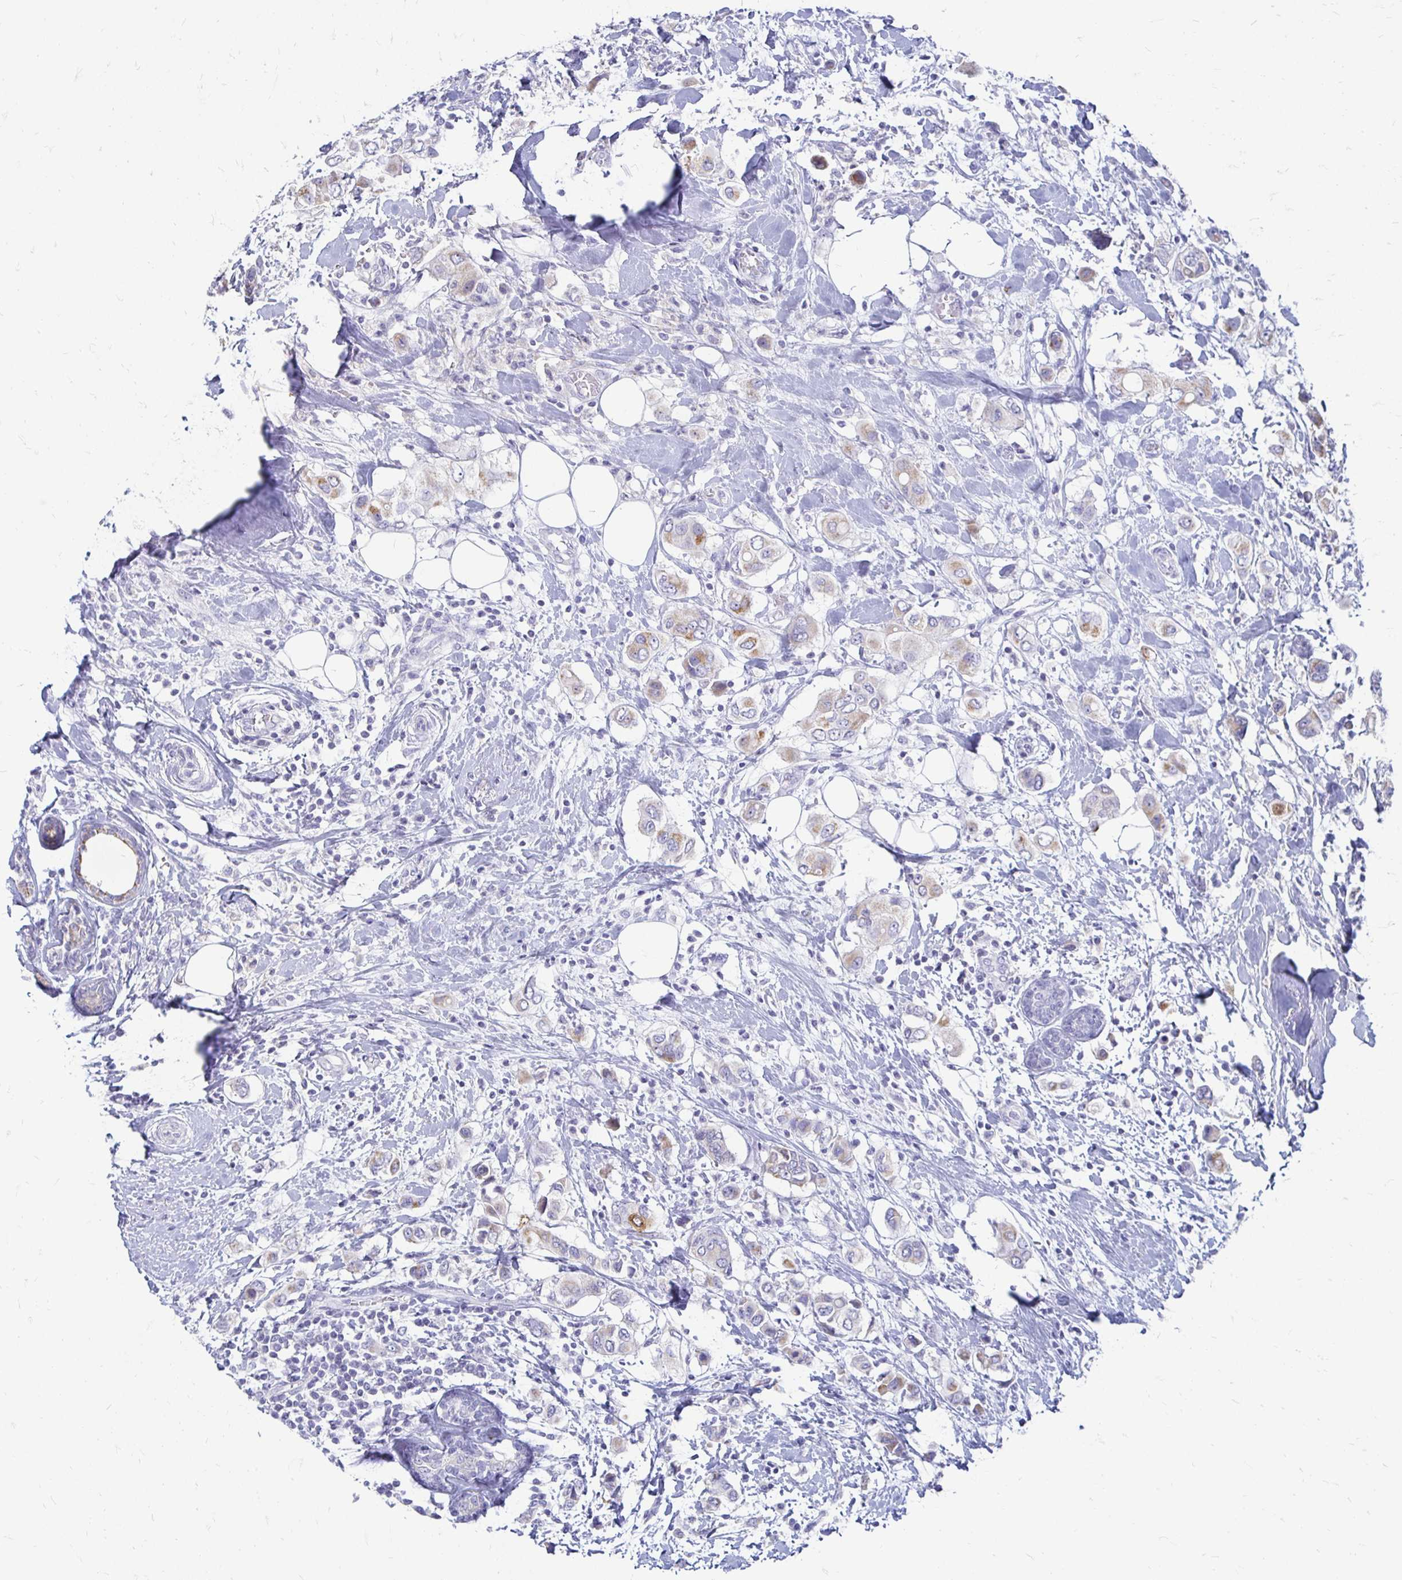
{"staining": {"intensity": "moderate", "quantity": "<25%", "location": "cytoplasmic/membranous"}, "tissue": "breast cancer", "cell_type": "Tumor cells", "image_type": "cancer", "snomed": [{"axis": "morphology", "description": "Lobular carcinoma"}, {"axis": "topography", "description": "Breast"}], "caption": "High-magnification brightfield microscopy of breast lobular carcinoma stained with DAB (brown) and counterstained with hematoxylin (blue). tumor cells exhibit moderate cytoplasmic/membranous expression is identified in approximately<25% of cells.", "gene": "PEG10", "patient": {"sex": "female", "age": 51}}